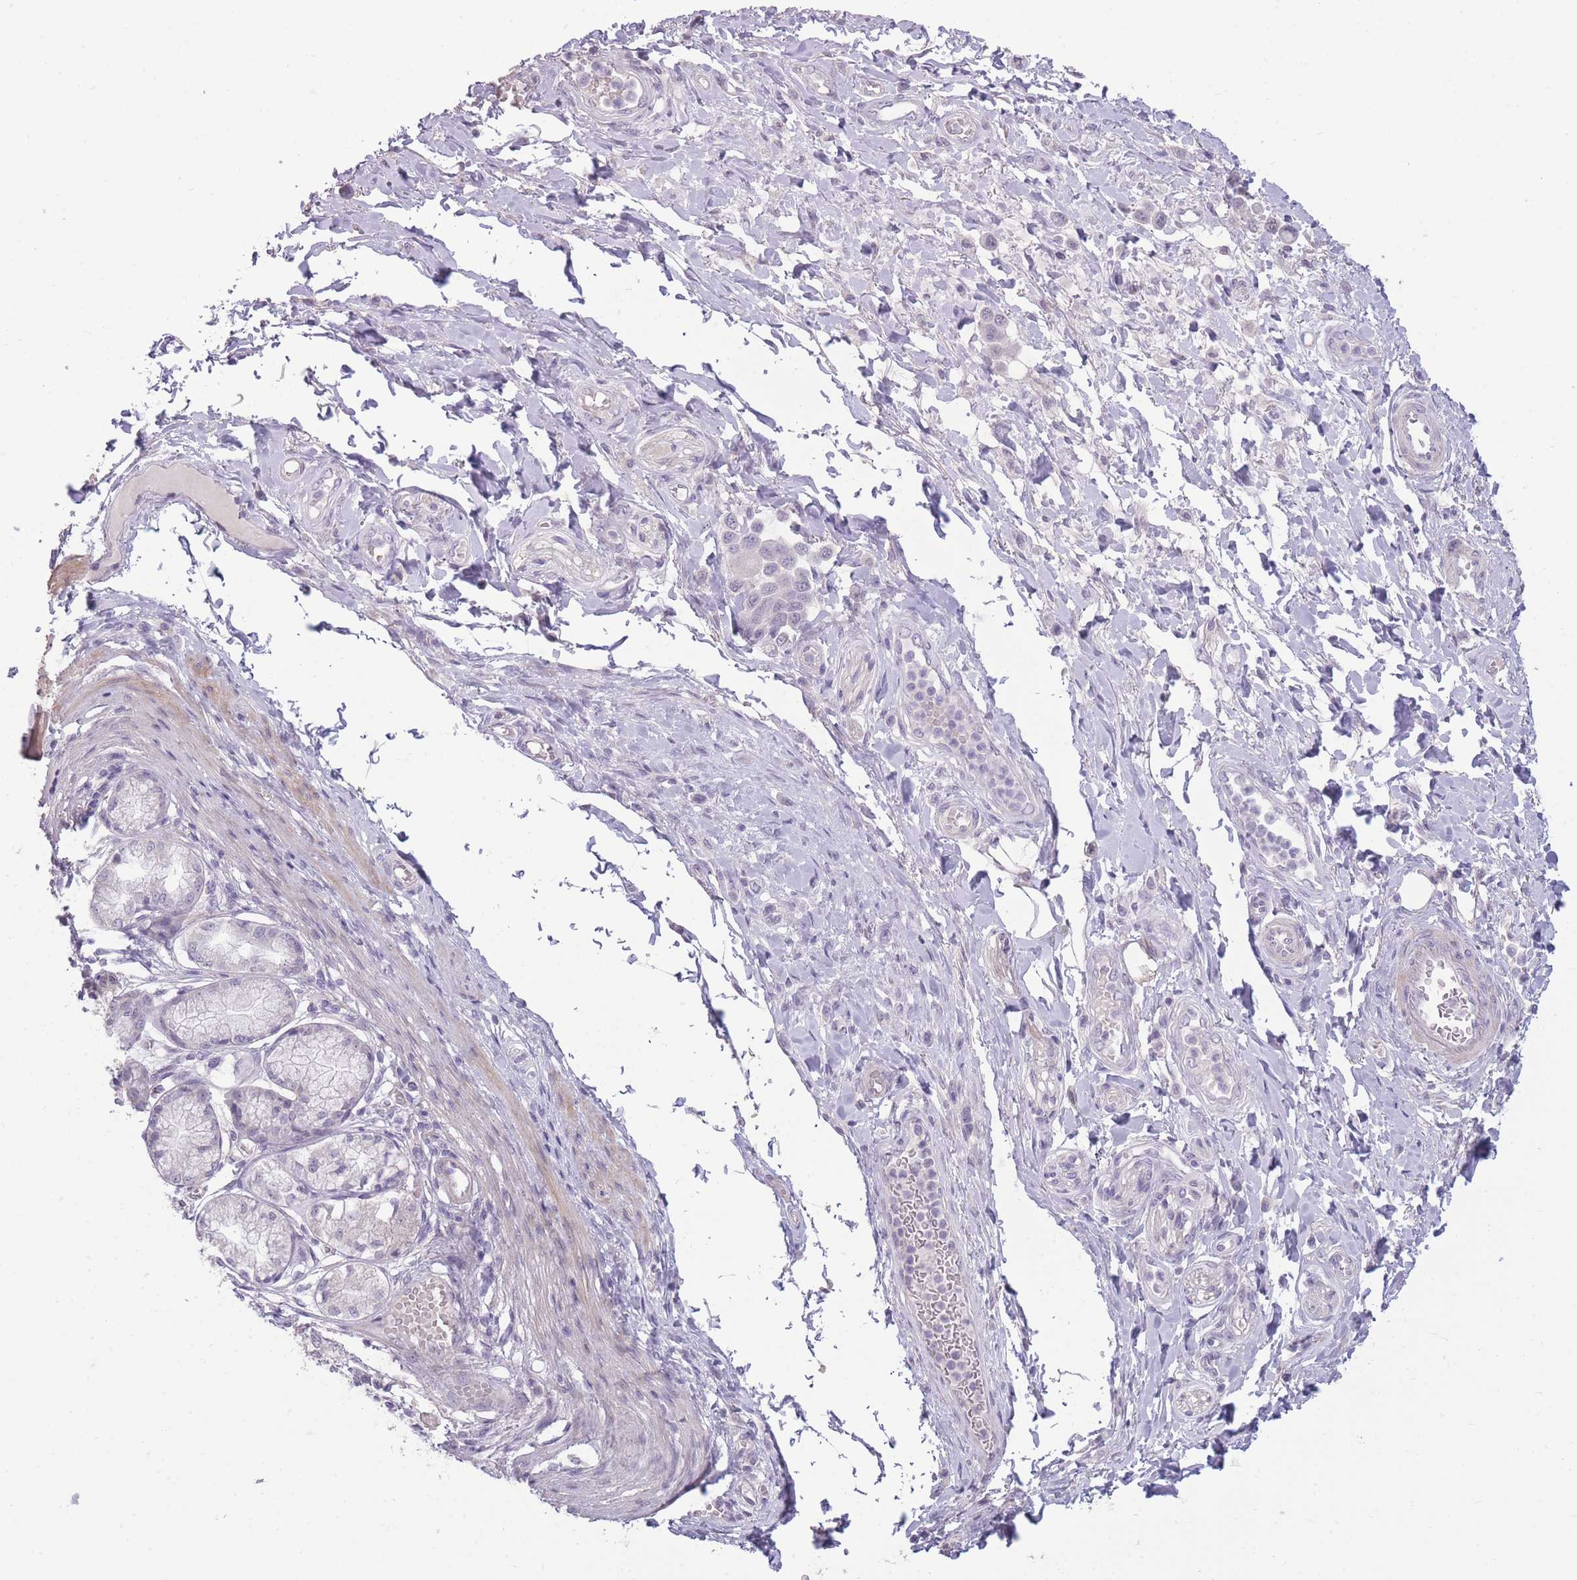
{"staining": {"intensity": "negative", "quantity": "none", "location": "none"}, "tissue": "stomach cancer", "cell_type": "Tumor cells", "image_type": "cancer", "snomed": [{"axis": "morphology", "description": "Adenocarcinoma, NOS"}, {"axis": "topography", "description": "Stomach"}], "caption": "A high-resolution micrograph shows immunohistochemistry staining of stomach cancer, which shows no significant staining in tumor cells. (Immunohistochemistry, brightfield microscopy, high magnification).", "gene": "ZBTB24", "patient": {"sex": "female", "age": 65}}